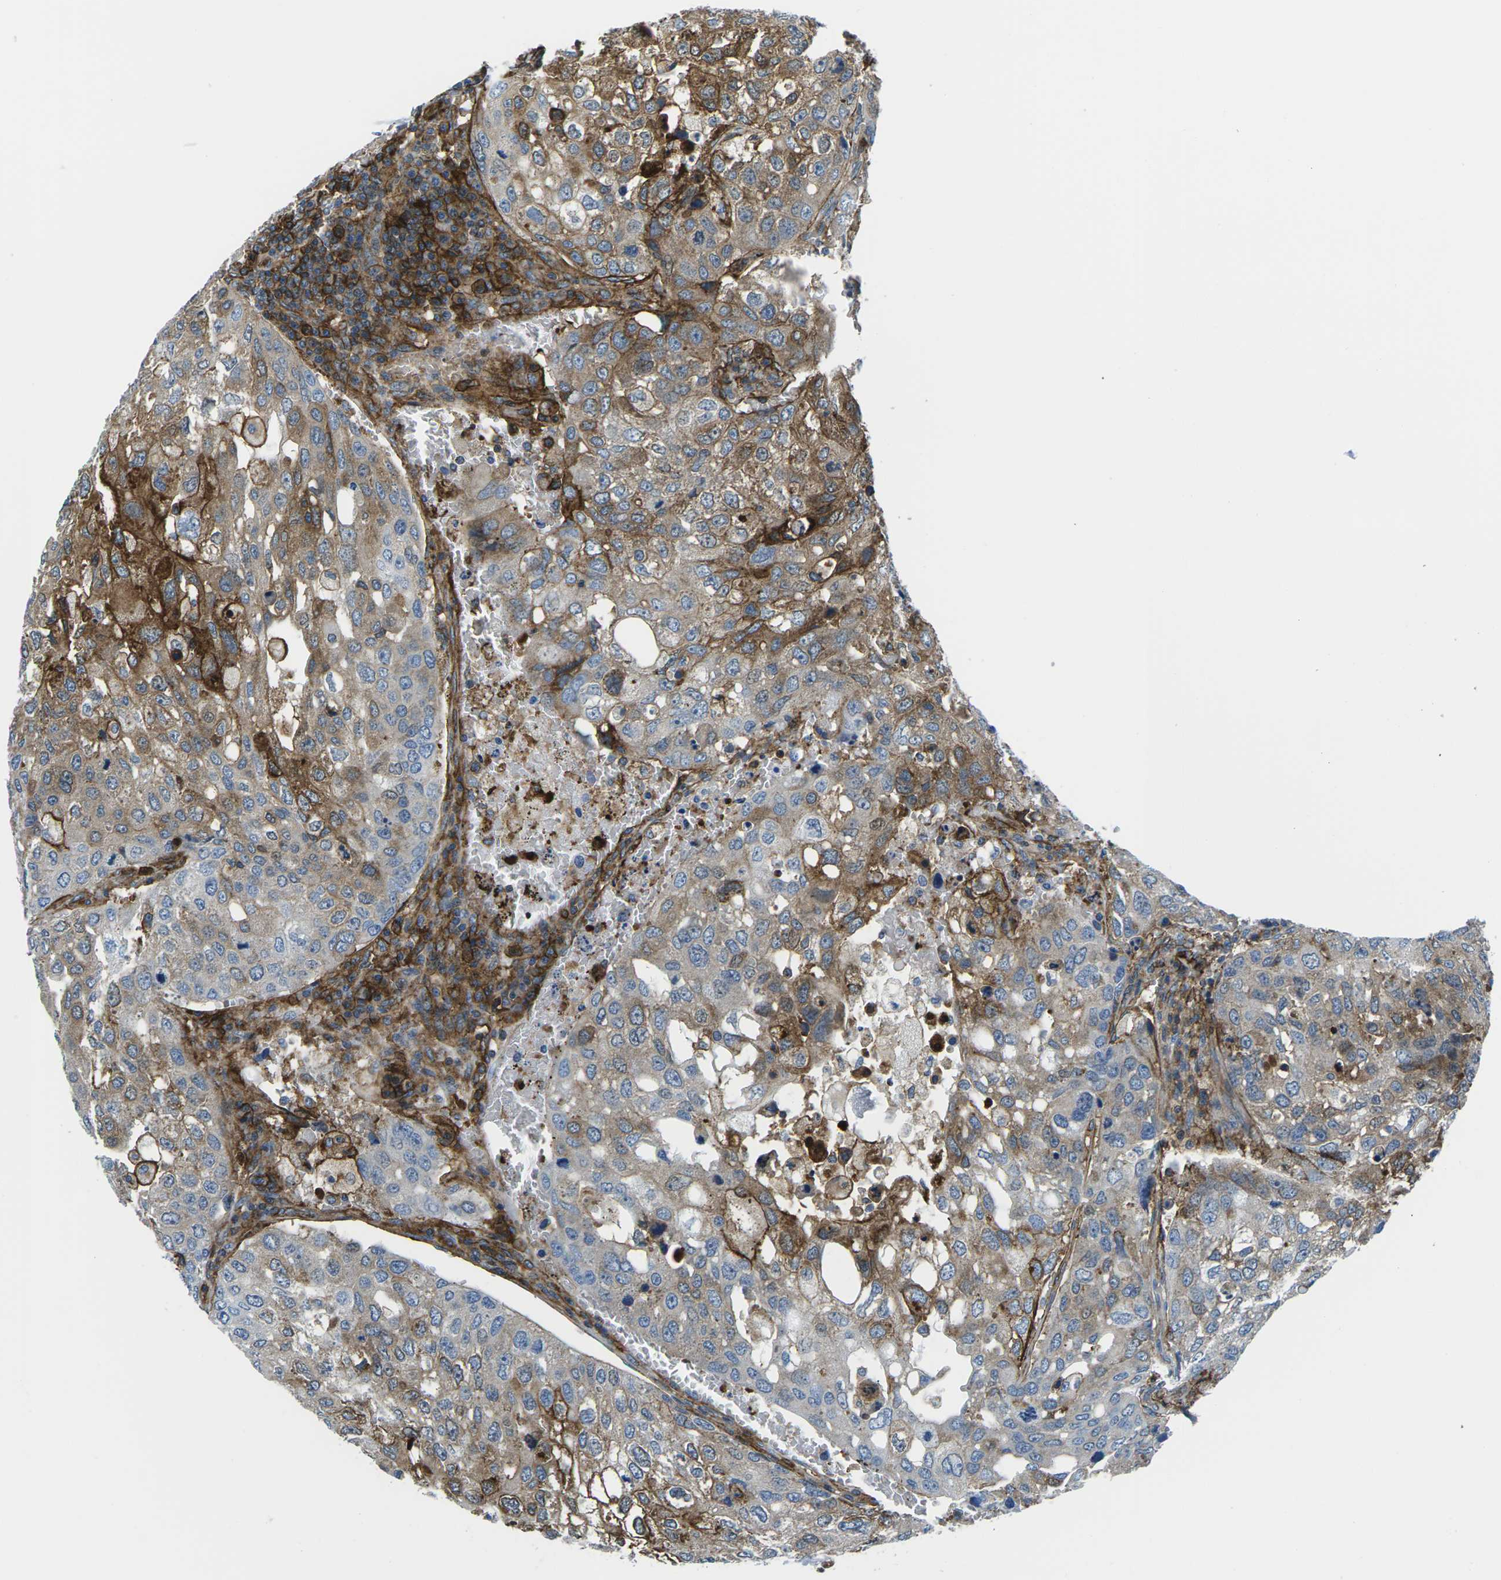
{"staining": {"intensity": "moderate", "quantity": "25%-75%", "location": "cytoplasmic/membranous"}, "tissue": "urothelial cancer", "cell_type": "Tumor cells", "image_type": "cancer", "snomed": [{"axis": "morphology", "description": "Urothelial carcinoma, High grade"}, {"axis": "topography", "description": "Lymph node"}, {"axis": "topography", "description": "Urinary bladder"}], "caption": "Tumor cells display moderate cytoplasmic/membranous staining in approximately 25%-75% of cells in urothelial cancer.", "gene": "SOCS4", "patient": {"sex": "male", "age": 51}}